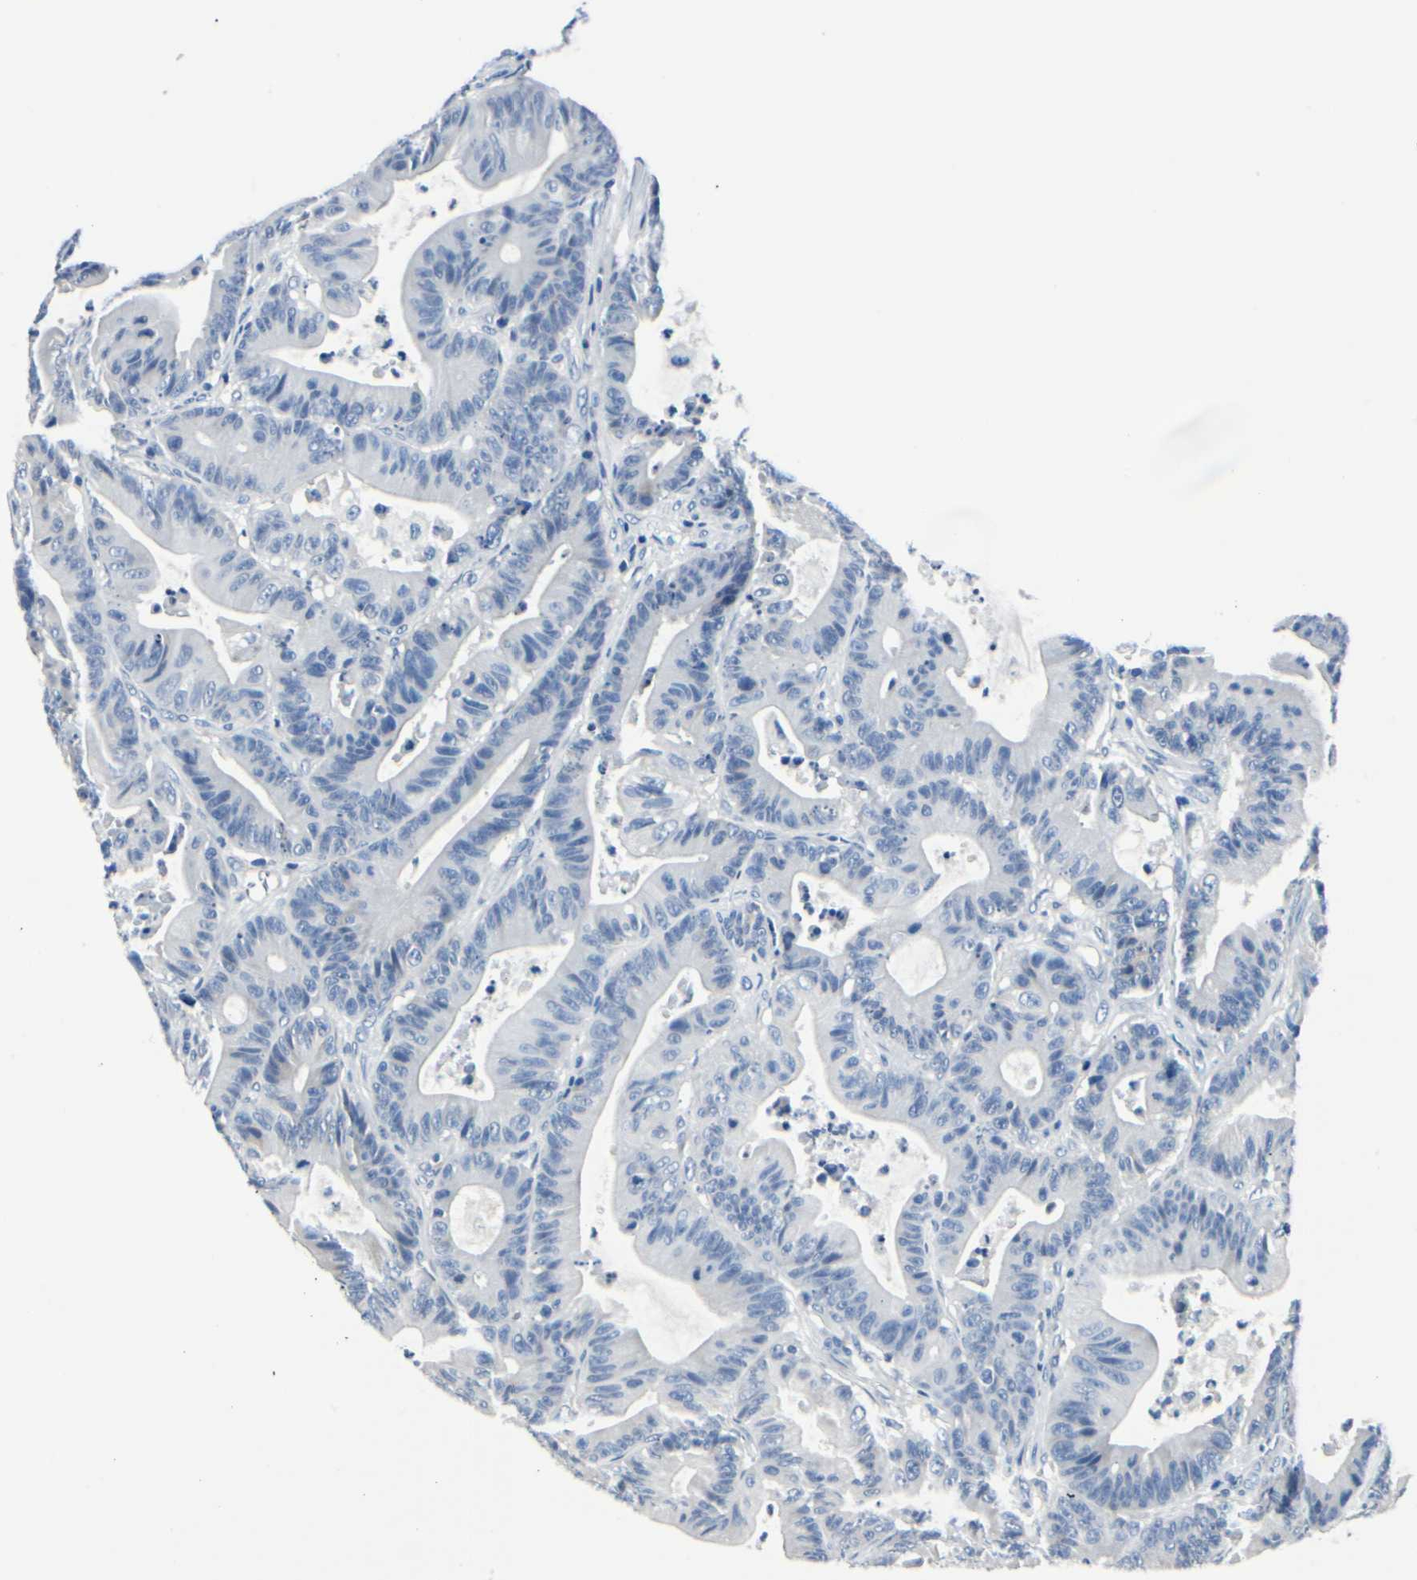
{"staining": {"intensity": "negative", "quantity": "none", "location": "none"}, "tissue": "colorectal cancer", "cell_type": "Tumor cells", "image_type": "cancer", "snomed": [{"axis": "morphology", "description": "Adenocarcinoma, NOS"}, {"axis": "topography", "description": "Colon"}], "caption": "Immunohistochemistry histopathology image of neoplastic tissue: human colorectal cancer stained with DAB (3,3'-diaminobenzidine) reveals no significant protein positivity in tumor cells.", "gene": "TGFBR3", "patient": {"sex": "female", "age": 84}}